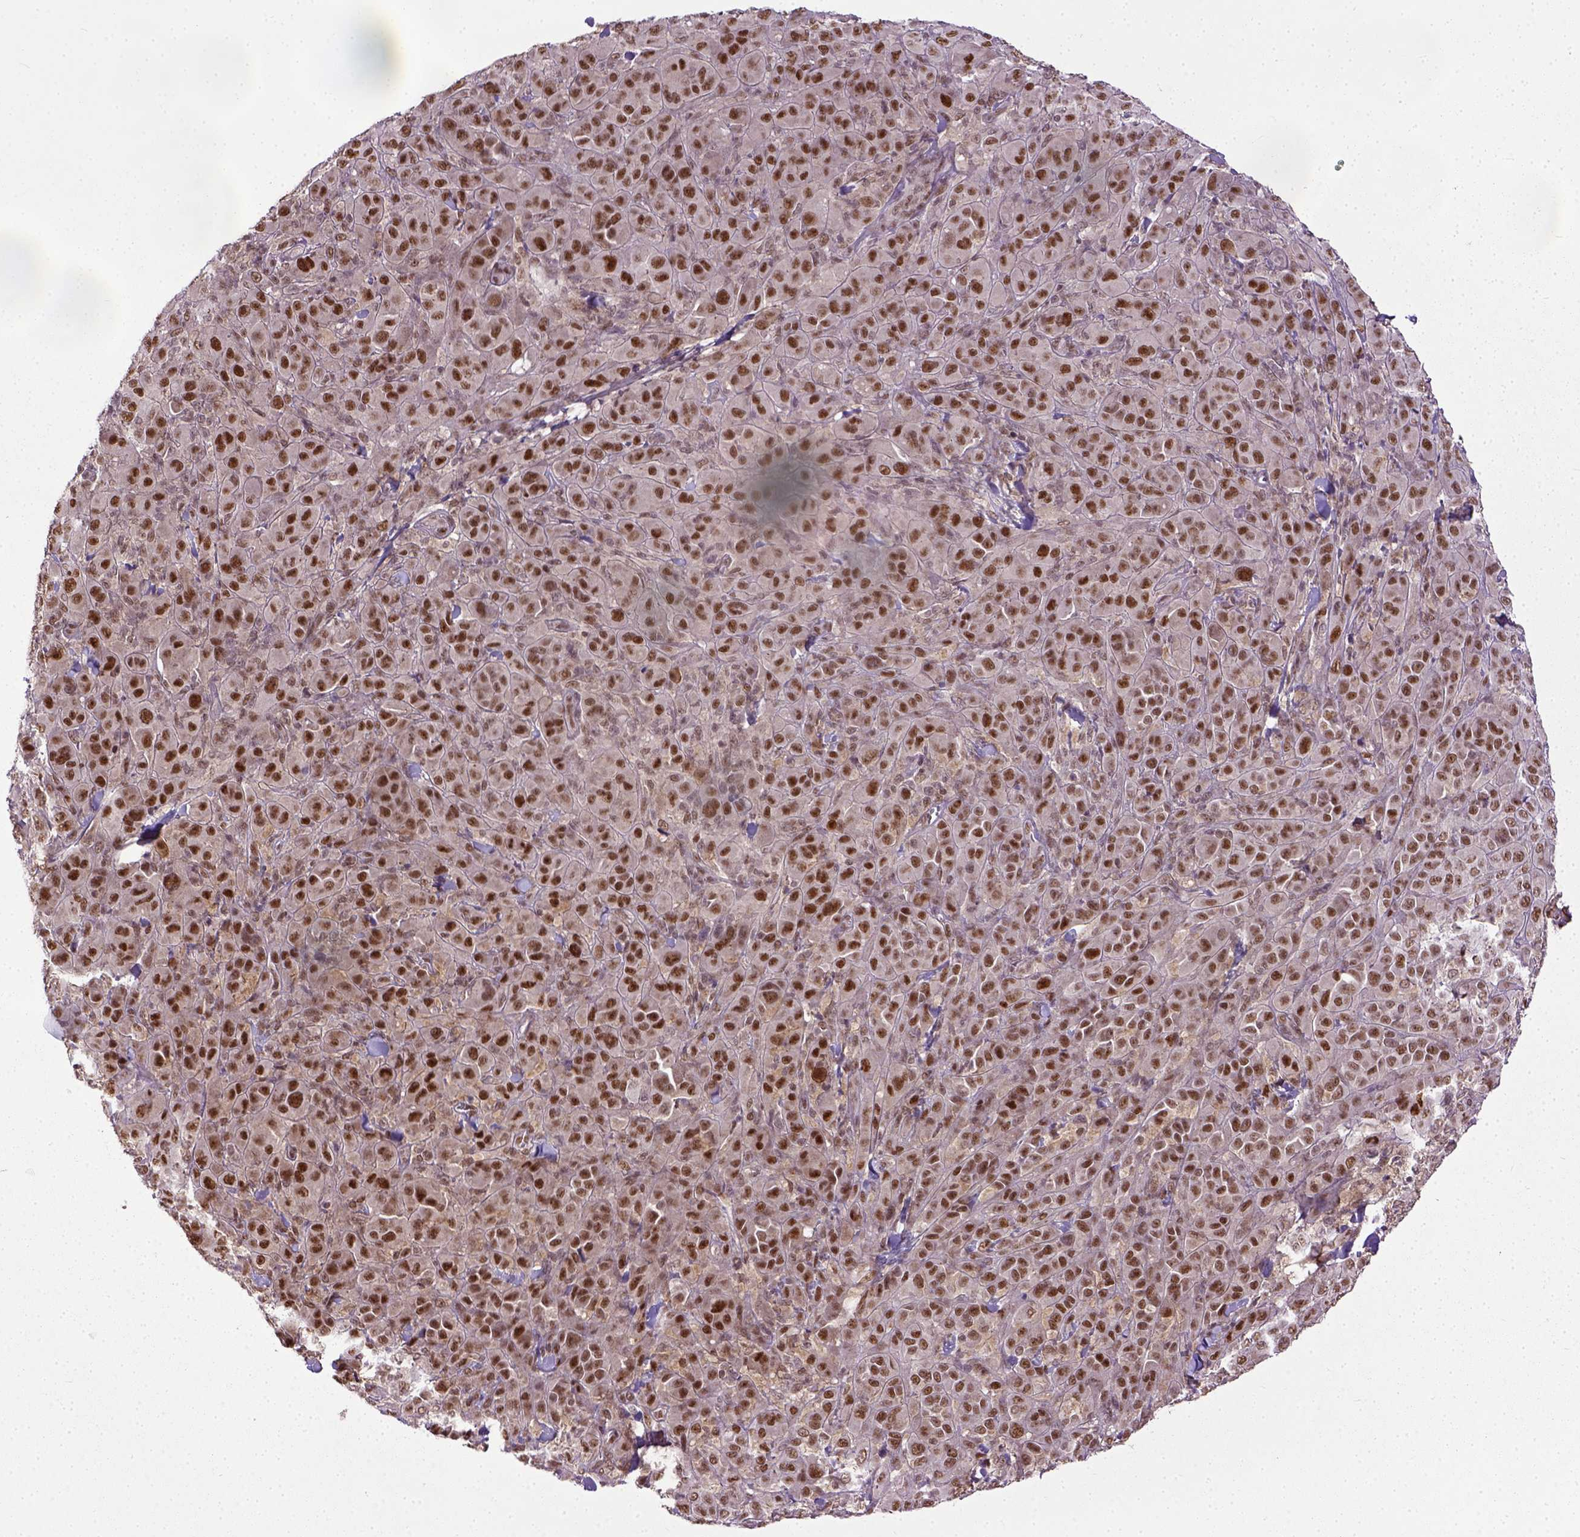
{"staining": {"intensity": "strong", "quantity": ">75%", "location": "nuclear"}, "tissue": "melanoma", "cell_type": "Tumor cells", "image_type": "cancer", "snomed": [{"axis": "morphology", "description": "Malignant melanoma, NOS"}, {"axis": "topography", "description": "Skin"}], "caption": "A brown stain labels strong nuclear positivity of a protein in melanoma tumor cells. The protein is stained brown, and the nuclei are stained in blue (DAB IHC with brightfield microscopy, high magnification).", "gene": "UBA3", "patient": {"sex": "female", "age": 87}}